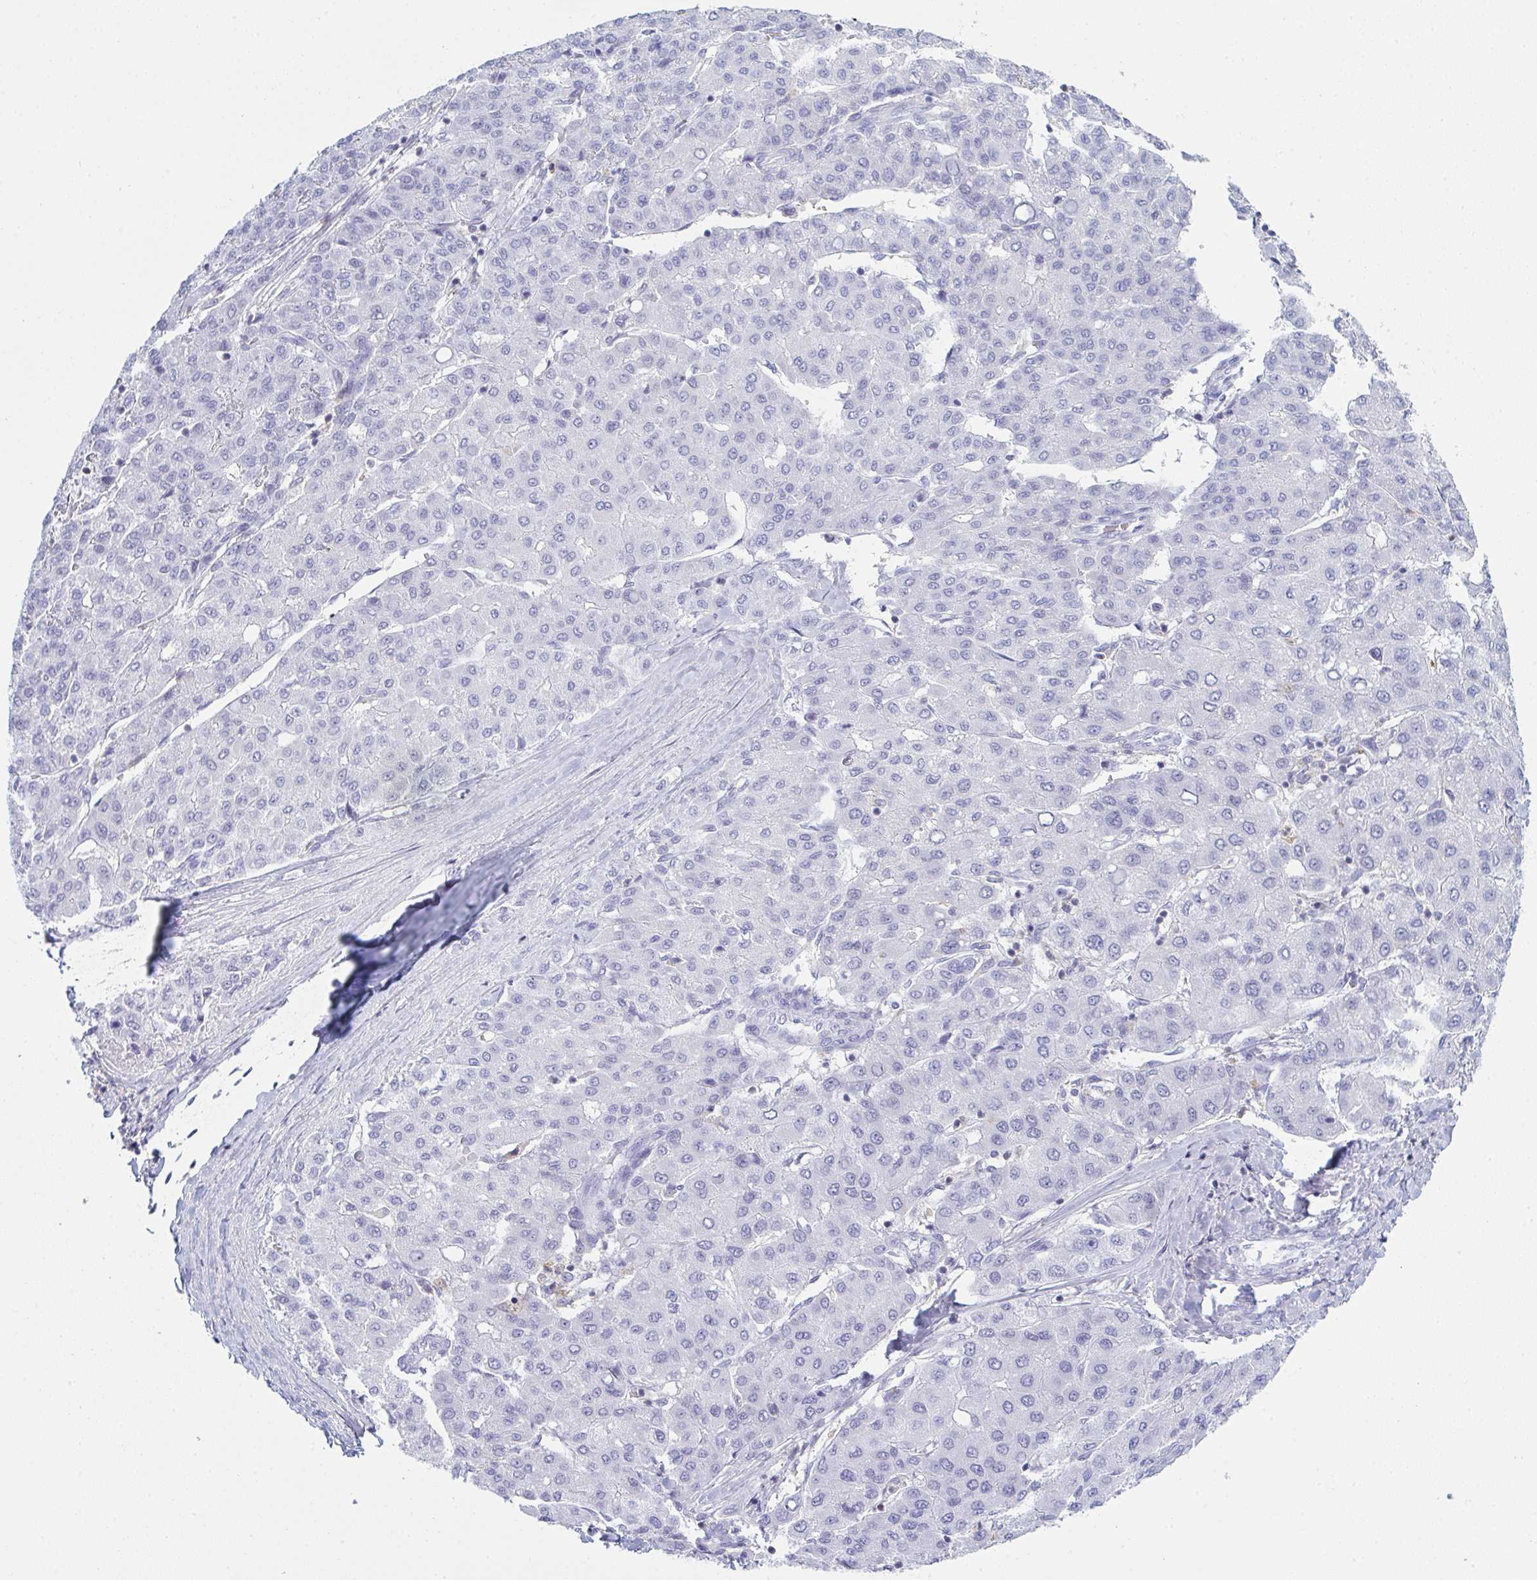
{"staining": {"intensity": "negative", "quantity": "none", "location": "none"}, "tissue": "liver cancer", "cell_type": "Tumor cells", "image_type": "cancer", "snomed": [{"axis": "morphology", "description": "Carcinoma, Hepatocellular, NOS"}, {"axis": "topography", "description": "Liver"}], "caption": "Hepatocellular carcinoma (liver) was stained to show a protein in brown. There is no significant expression in tumor cells.", "gene": "MYO1F", "patient": {"sex": "male", "age": 65}}